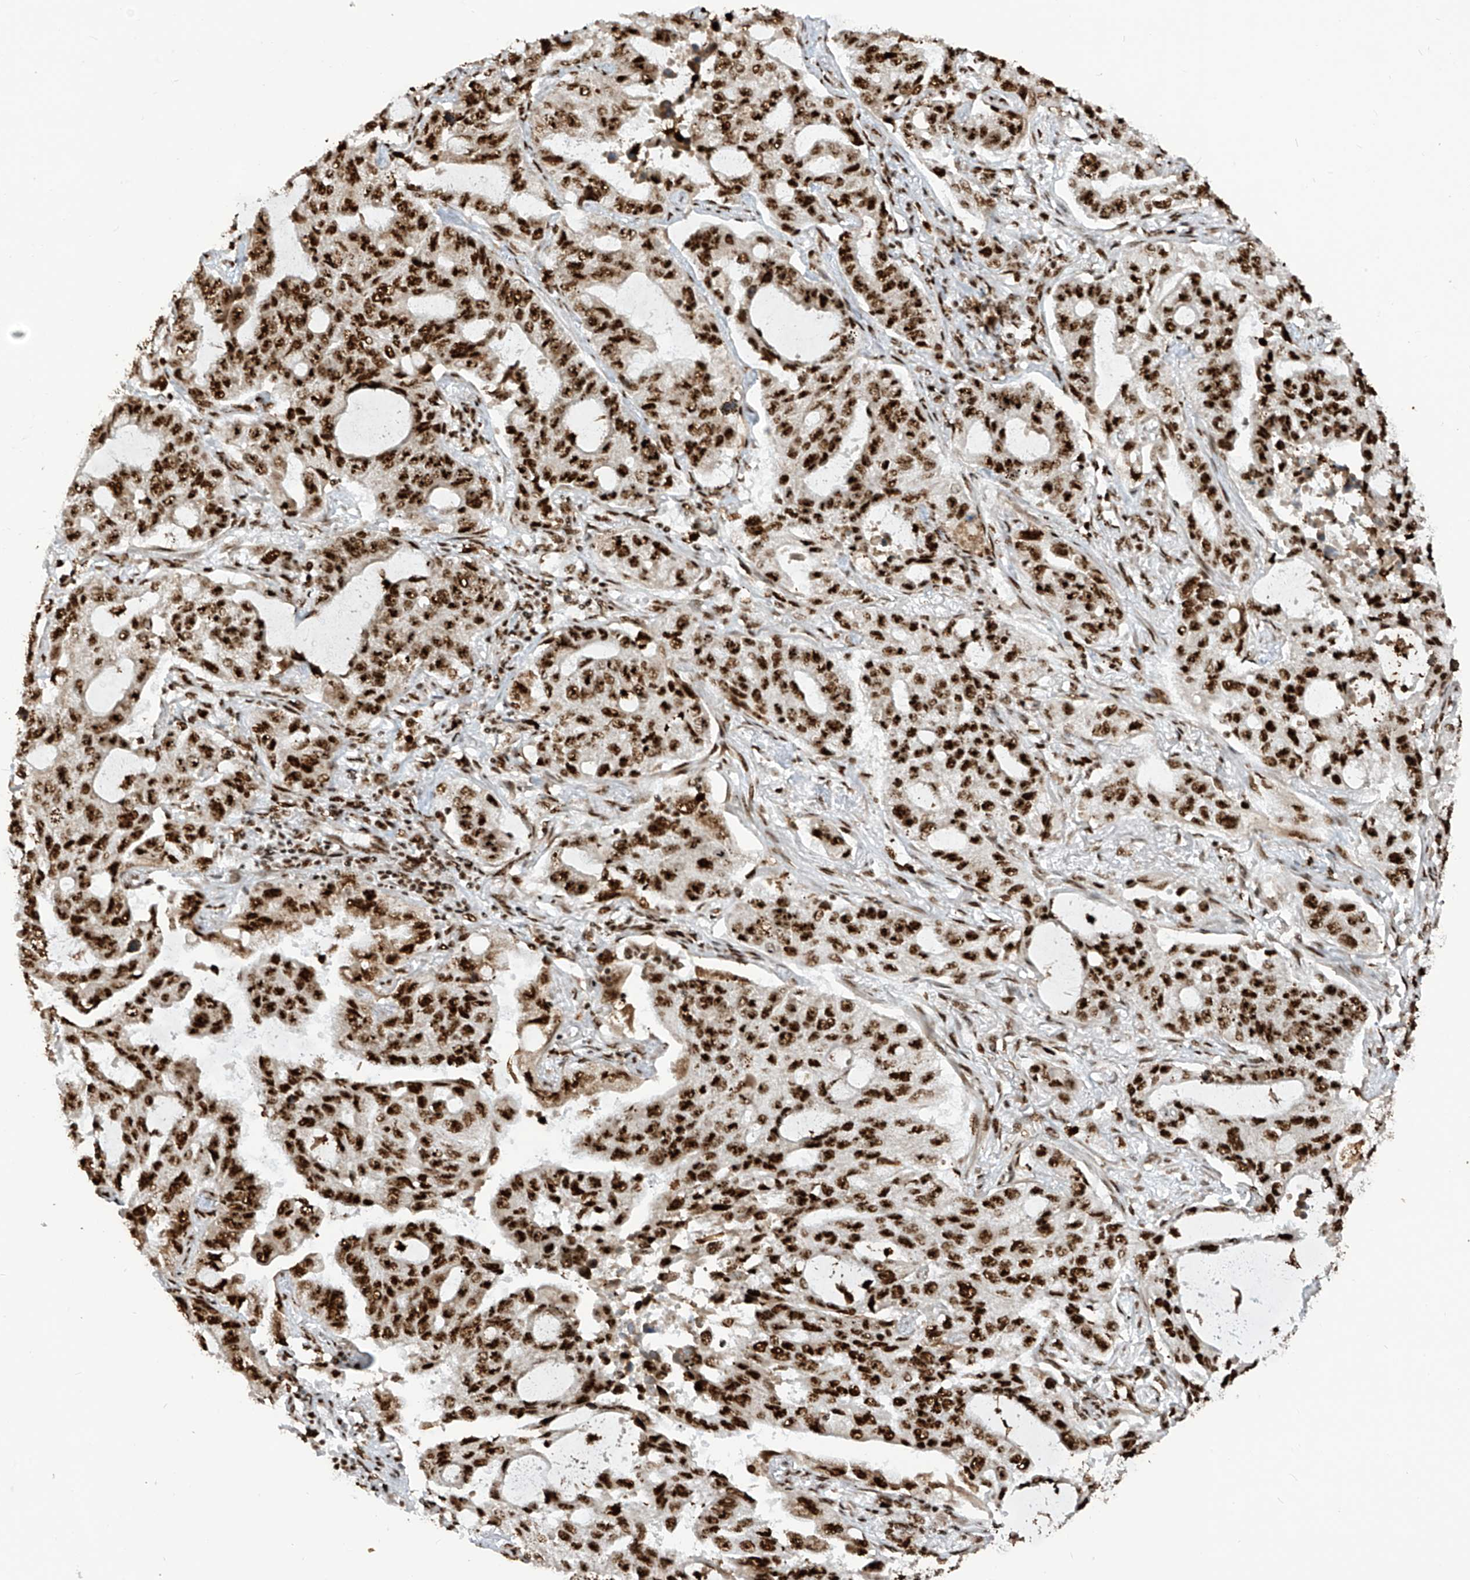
{"staining": {"intensity": "strong", "quantity": ">75%", "location": "nuclear"}, "tissue": "lung cancer", "cell_type": "Tumor cells", "image_type": "cancer", "snomed": [{"axis": "morphology", "description": "Adenocarcinoma, NOS"}, {"axis": "topography", "description": "Lung"}], "caption": "Adenocarcinoma (lung) was stained to show a protein in brown. There is high levels of strong nuclear expression in approximately >75% of tumor cells.", "gene": "LBH", "patient": {"sex": "male", "age": 64}}